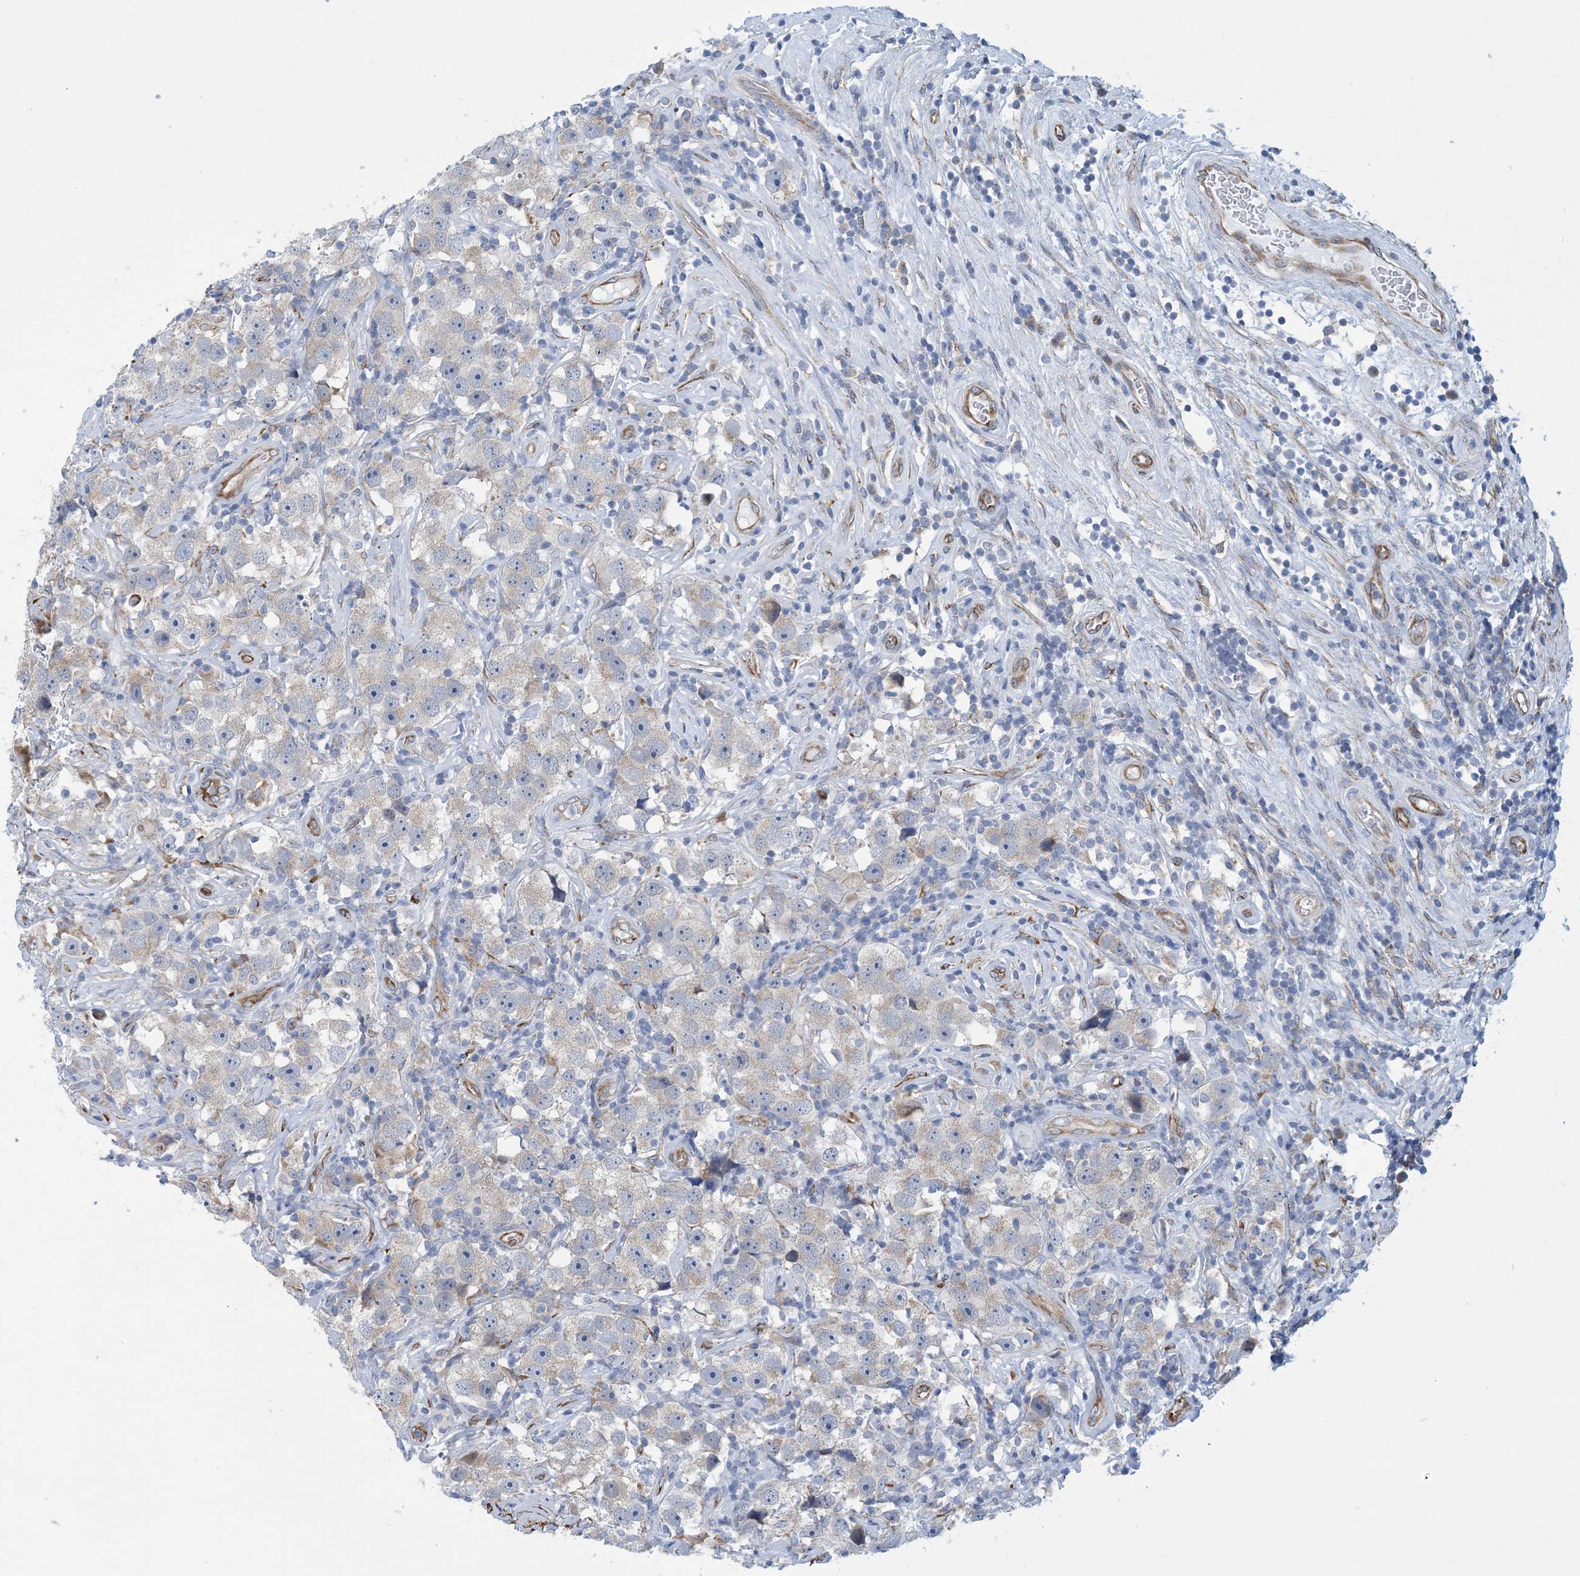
{"staining": {"intensity": "negative", "quantity": "none", "location": "none"}, "tissue": "testis cancer", "cell_type": "Tumor cells", "image_type": "cancer", "snomed": [{"axis": "morphology", "description": "Seminoma, NOS"}, {"axis": "topography", "description": "Testis"}], "caption": "Immunohistochemistry (IHC) of testis cancer (seminoma) shows no positivity in tumor cells.", "gene": "CCDC14", "patient": {"sex": "male", "age": 49}}